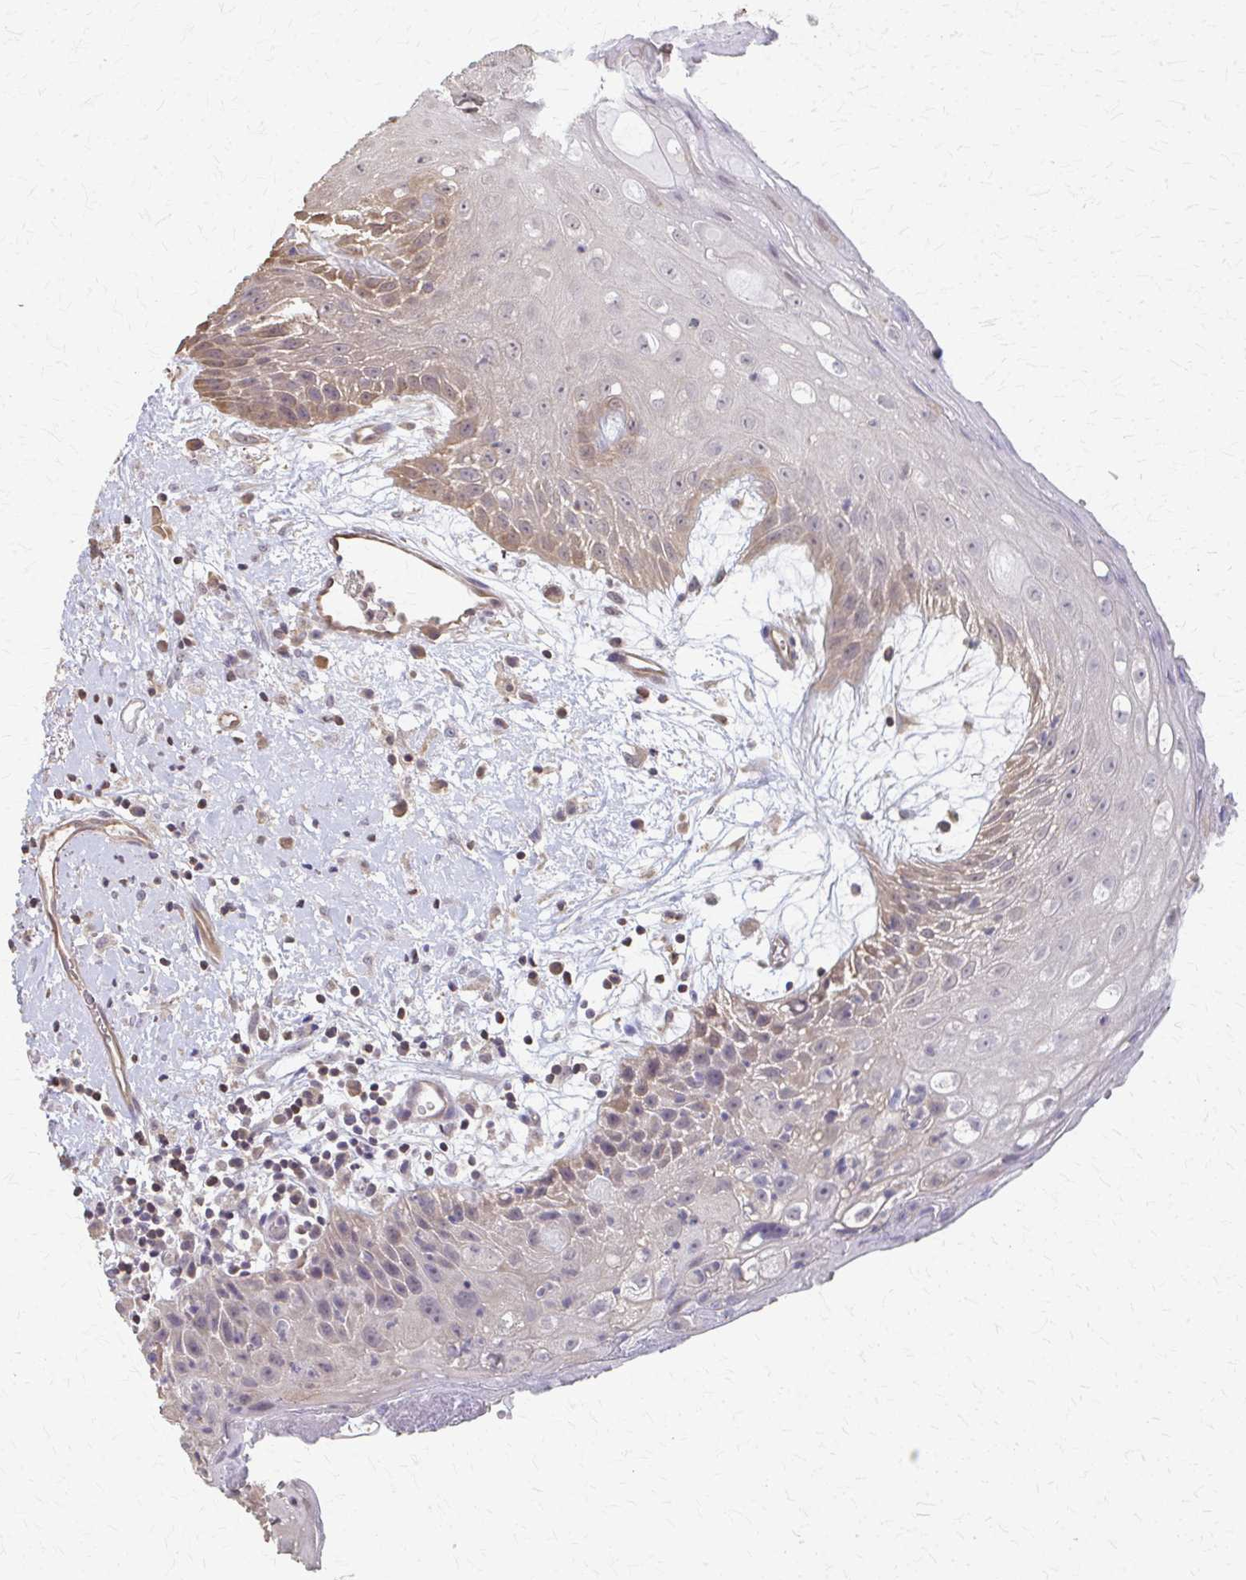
{"staining": {"intensity": "moderate", "quantity": "25%-75%", "location": "cytoplasmic/membranous"}, "tissue": "oral mucosa", "cell_type": "Squamous epithelial cells", "image_type": "normal", "snomed": [{"axis": "morphology", "description": "Normal tissue, NOS"}, {"axis": "morphology", "description": "Squamous cell carcinoma, NOS"}, {"axis": "topography", "description": "Oral tissue"}, {"axis": "topography", "description": "Peripheral nerve tissue"}, {"axis": "topography", "description": "Head-Neck"}], "caption": "An immunohistochemistry photomicrograph of unremarkable tissue is shown. Protein staining in brown labels moderate cytoplasmic/membranous positivity in oral mucosa within squamous epithelial cells.", "gene": "RABGAP1L", "patient": {"sex": "female", "age": 59}}